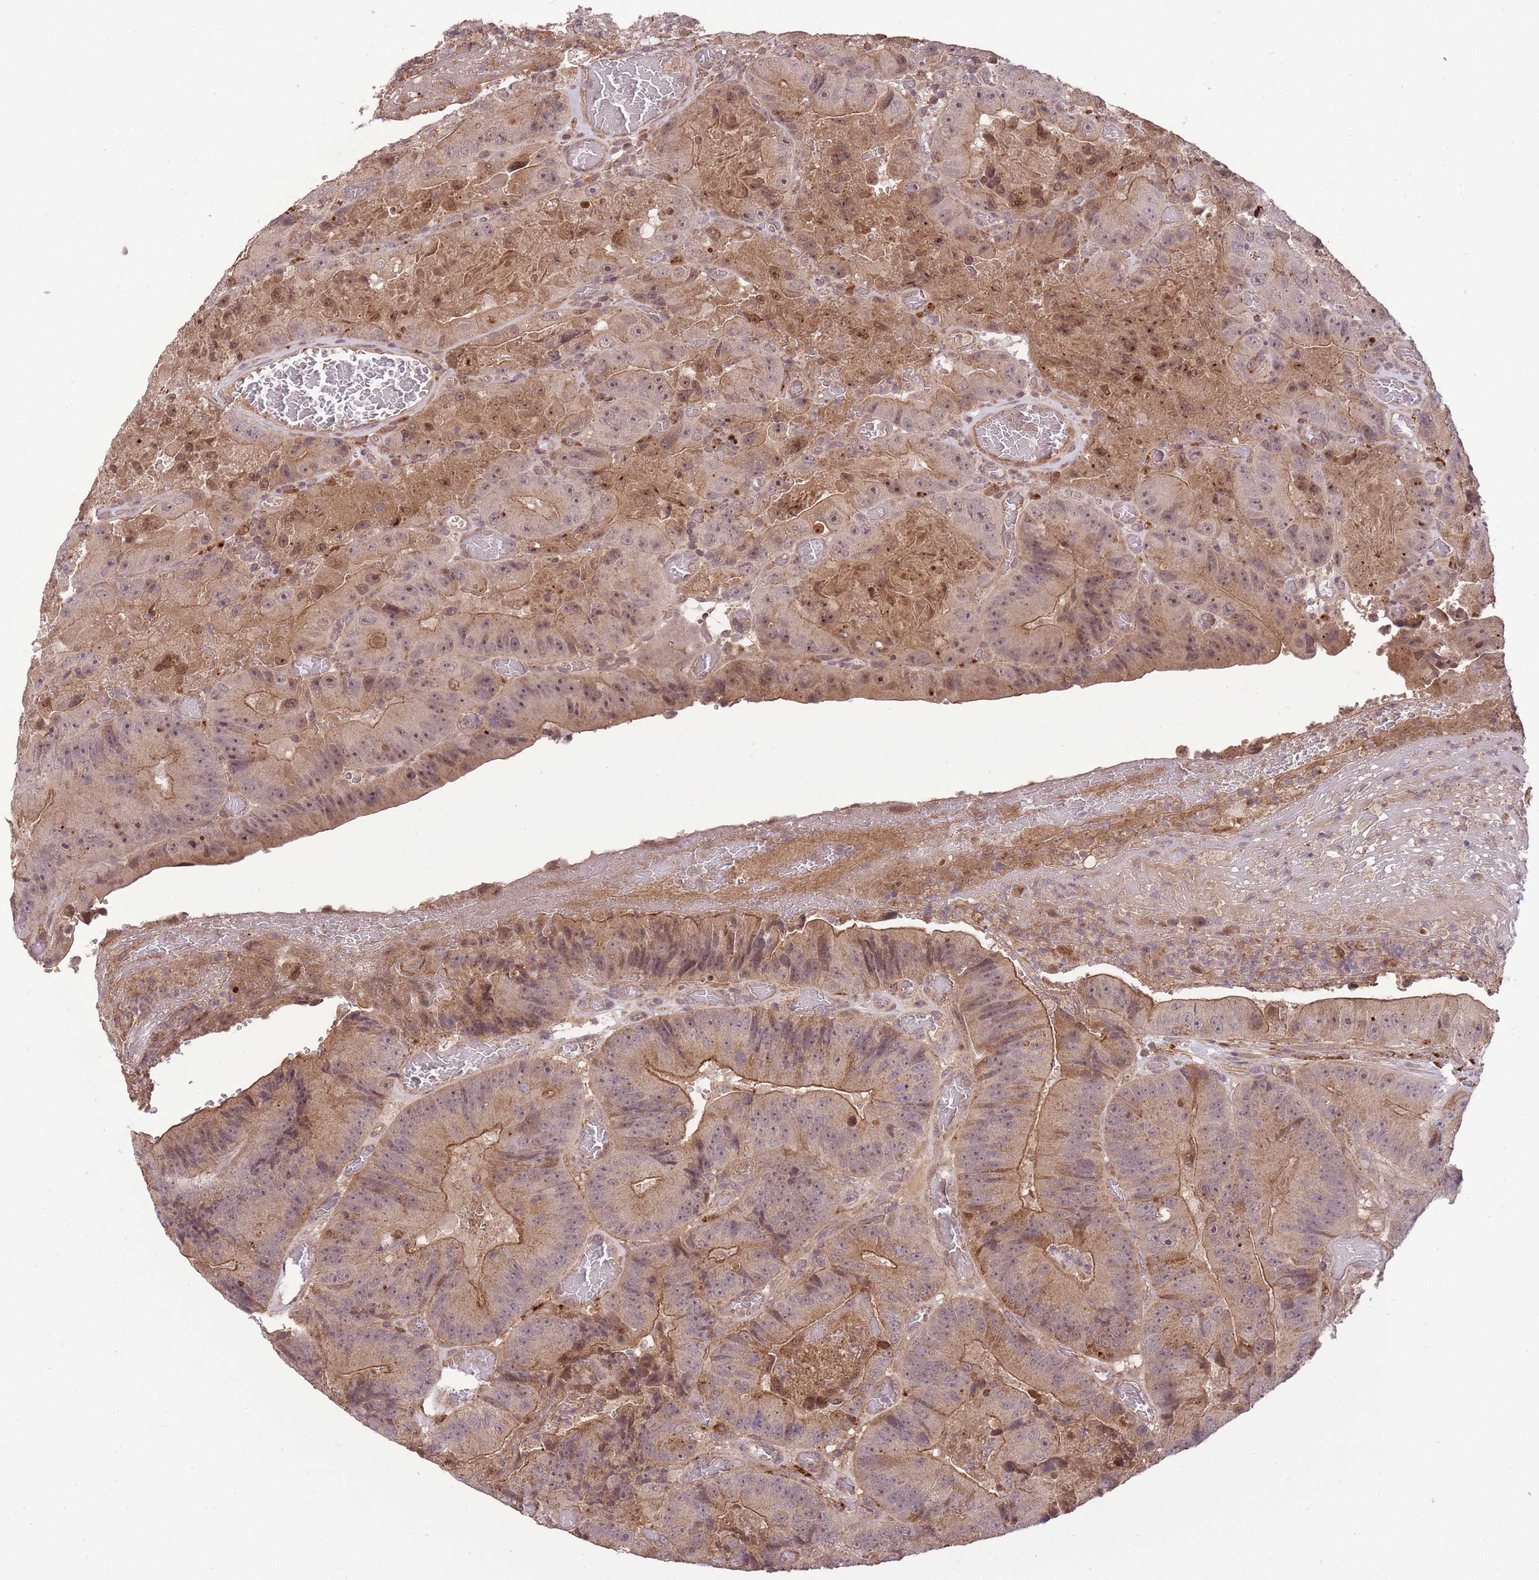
{"staining": {"intensity": "moderate", "quantity": "25%-75%", "location": "cytoplasmic/membranous,nuclear"}, "tissue": "colorectal cancer", "cell_type": "Tumor cells", "image_type": "cancer", "snomed": [{"axis": "morphology", "description": "Adenocarcinoma, NOS"}, {"axis": "topography", "description": "Colon"}], "caption": "There is medium levels of moderate cytoplasmic/membranous and nuclear expression in tumor cells of adenocarcinoma (colorectal), as demonstrated by immunohistochemical staining (brown color).", "gene": "POLR3F", "patient": {"sex": "female", "age": 86}}